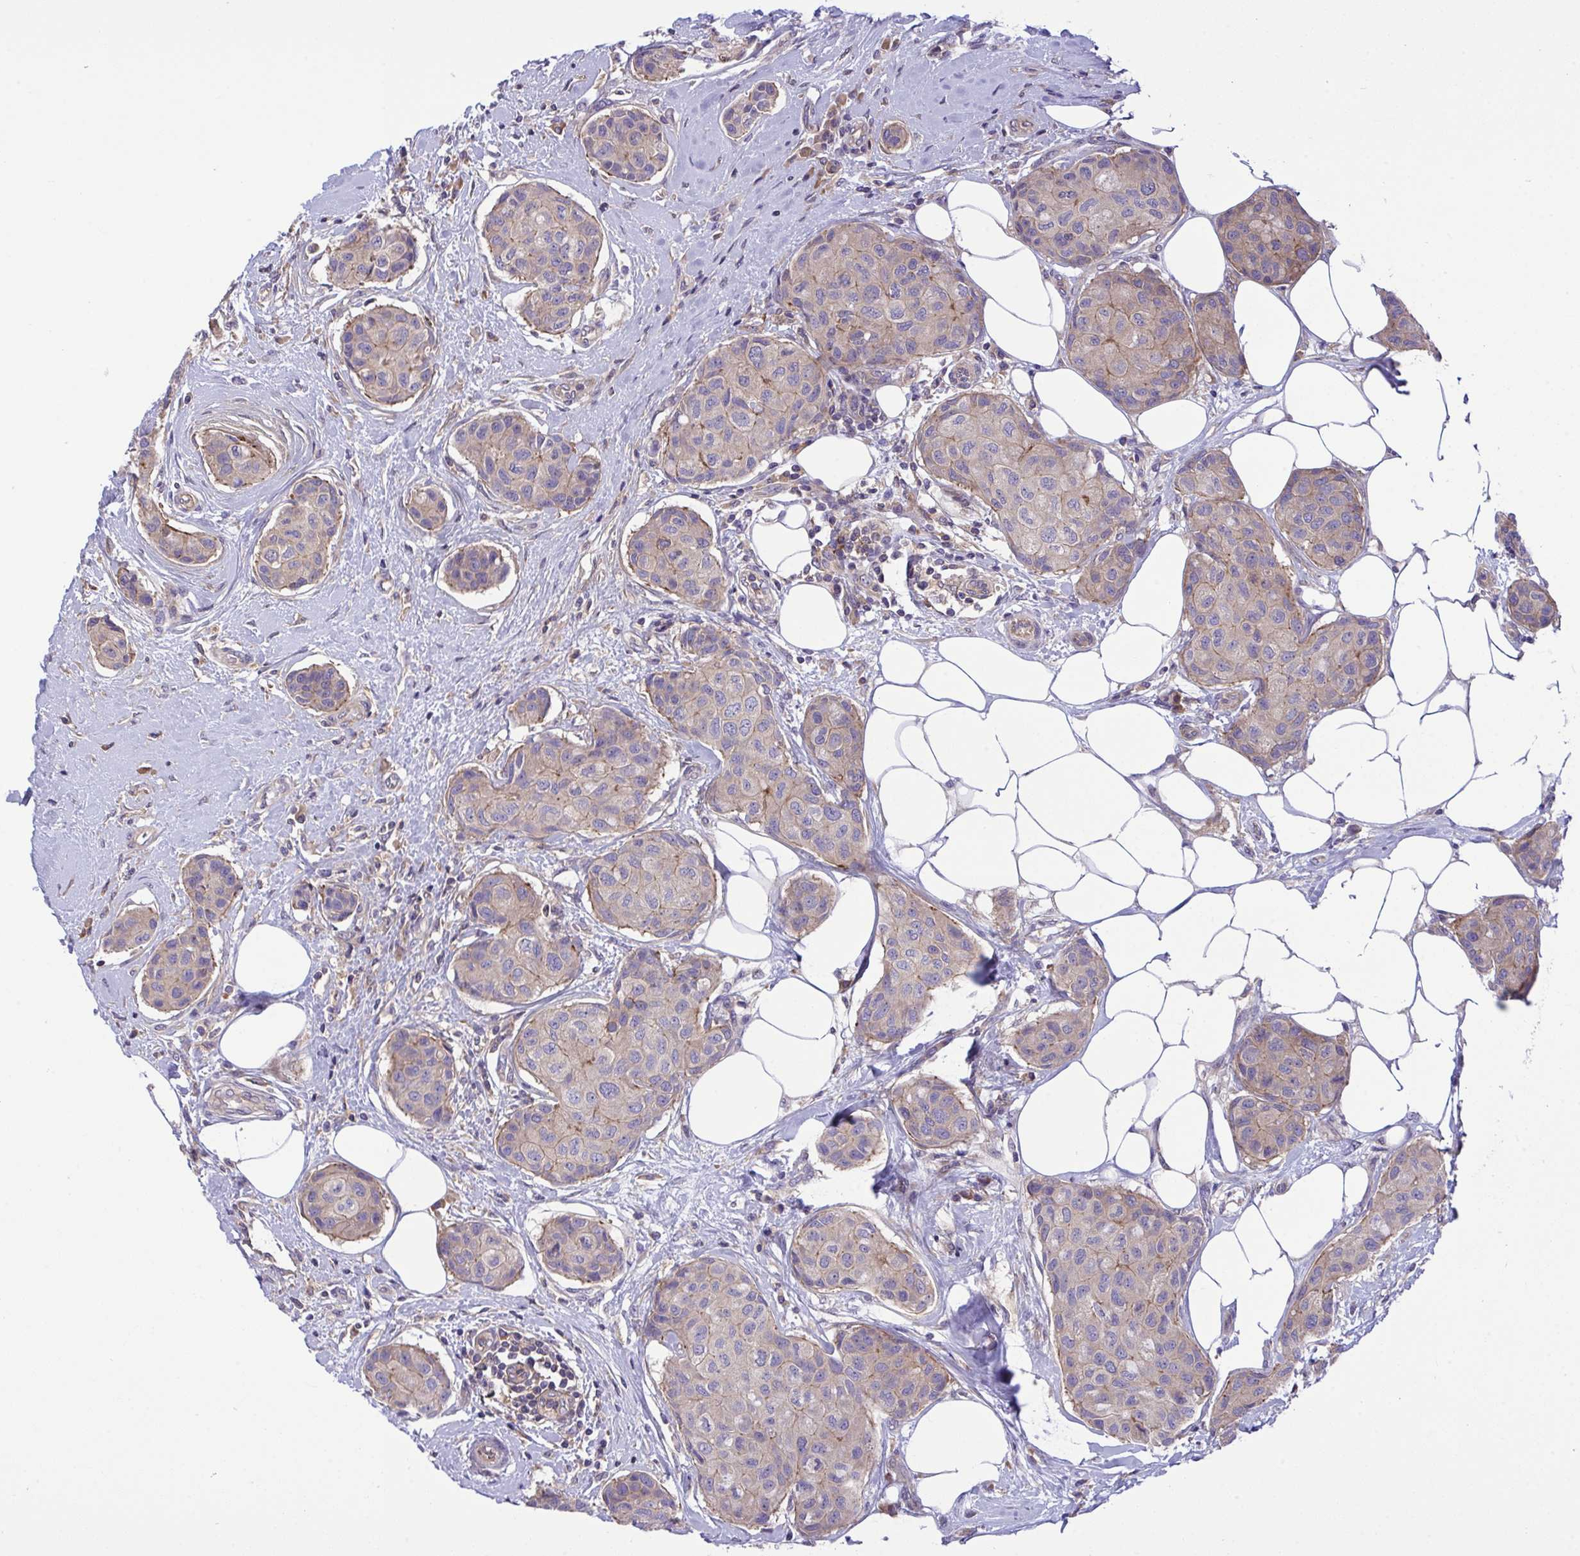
{"staining": {"intensity": "negative", "quantity": "none", "location": "none"}, "tissue": "breast cancer", "cell_type": "Tumor cells", "image_type": "cancer", "snomed": [{"axis": "morphology", "description": "Duct carcinoma"}, {"axis": "topography", "description": "Breast"}, {"axis": "topography", "description": "Lymph node"}], "caption": "Micrograph shows no significant protein staining in tumor cells of breast cancer (invasive ductal carcinoma). The staining is performed using DAB brown chromogen with nuclei counter-stained in using hematoxylin.", "gene": "GRB14", "patient": {"sex": "female", "age": 80}}